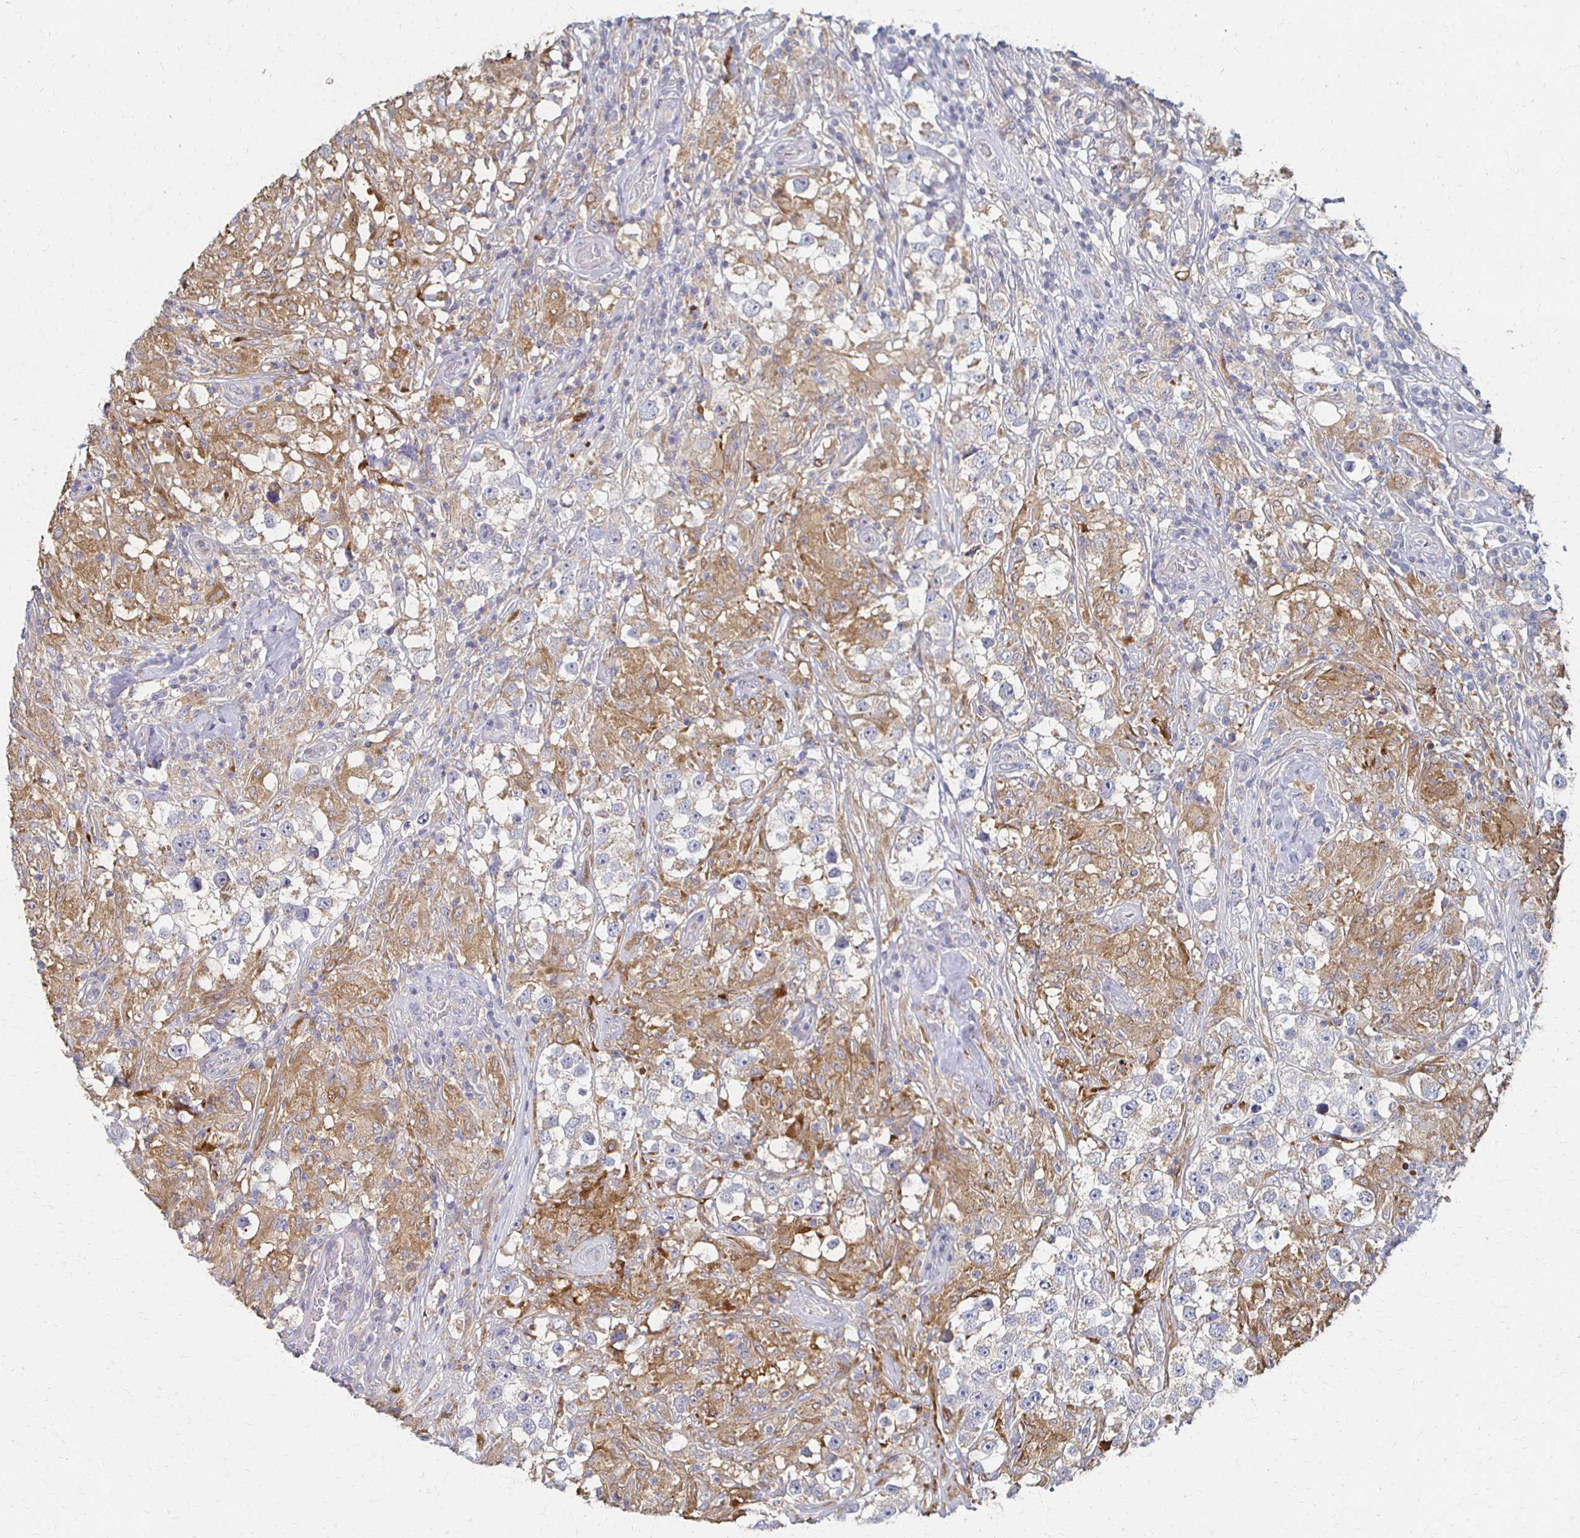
{"staining": {"intensity": "weak", "quantity": "25%-75%", "location": "cytoplasmic/membranous"}, "tissue": "testis cancer", "cell_type": "Tumor cells", "image_type": "cancer", "snomed": [{"axis": "morphology", "description": "Seminoma, NOS"}, {"axis": "topography", "description": "Testis"}], "caption": "Protein staining of seminoma (testis) tissue reveals weak cytoplasmic/membranous staining in approximately 25%-75% of tumor cells. Immunohistochemistry stains the protein in brown and the nuclei are stained blue.", "gene": "CX3CR1", "patient": {"sex": "male", "age": 46}}